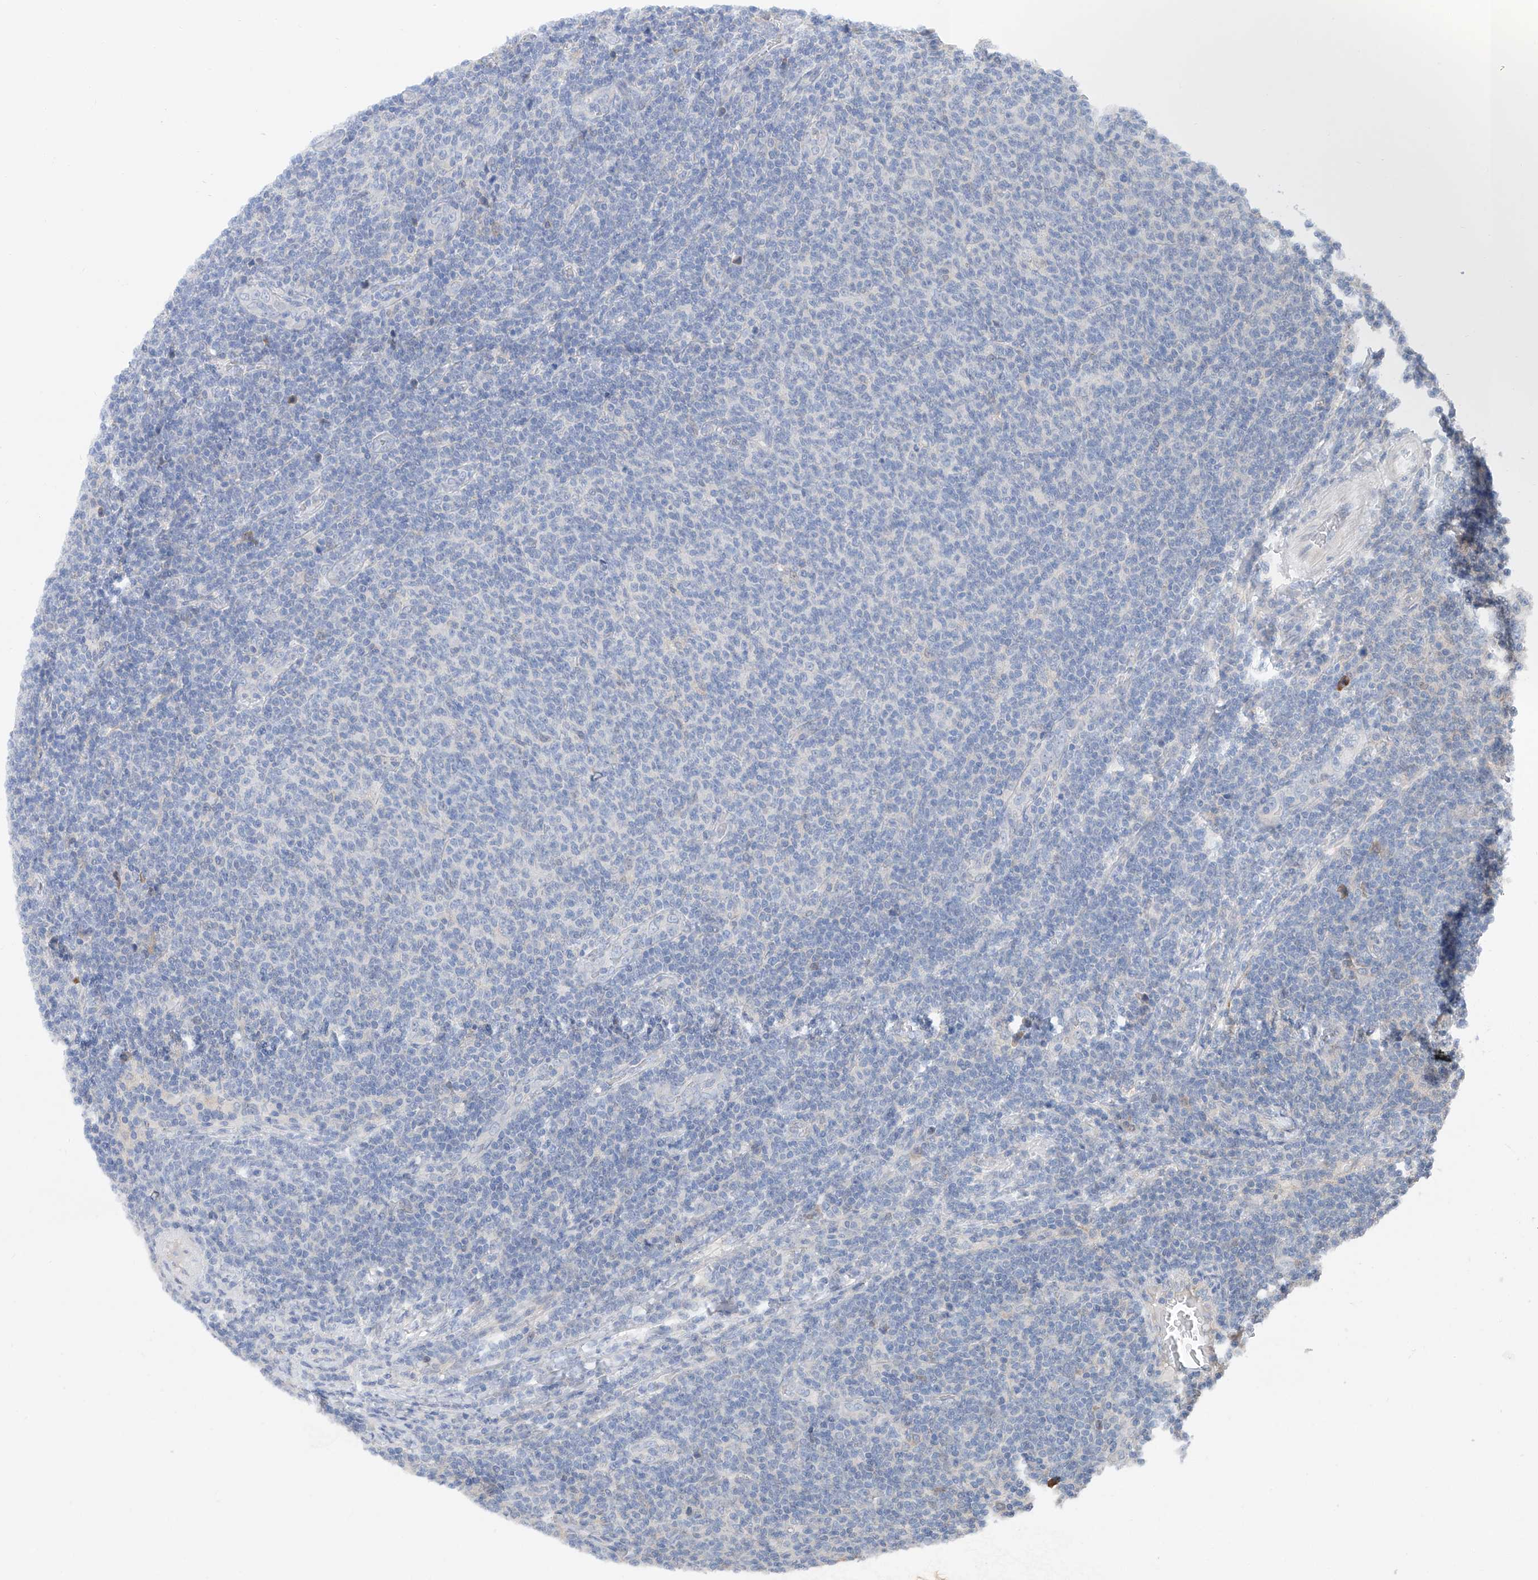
{"staining": {"intensity": "negative", "quantity": "none", "location": "none"}, "tissue": "lymphoma", "cell_type": "Tumor cells", "image_type": "cancer", "snomed": [{"axis": "morphology", "description": "Malignant lymphoma, non-Hodgkin's type, Low grade"}, {"axis": "topography", "description": "Lymph node"}], "caption": "An image of lymphoma stained for a protein exhibits no brown staining in tumor cells. Brightfield microscopy of immunohistochemistry stained with DAB (3,3'-diaminobenzidine) (brown) and hematoxylin (blue), captured at high magnification.", "gene": "FUCA2", "patient": {"sex": "male", "age": 66}}